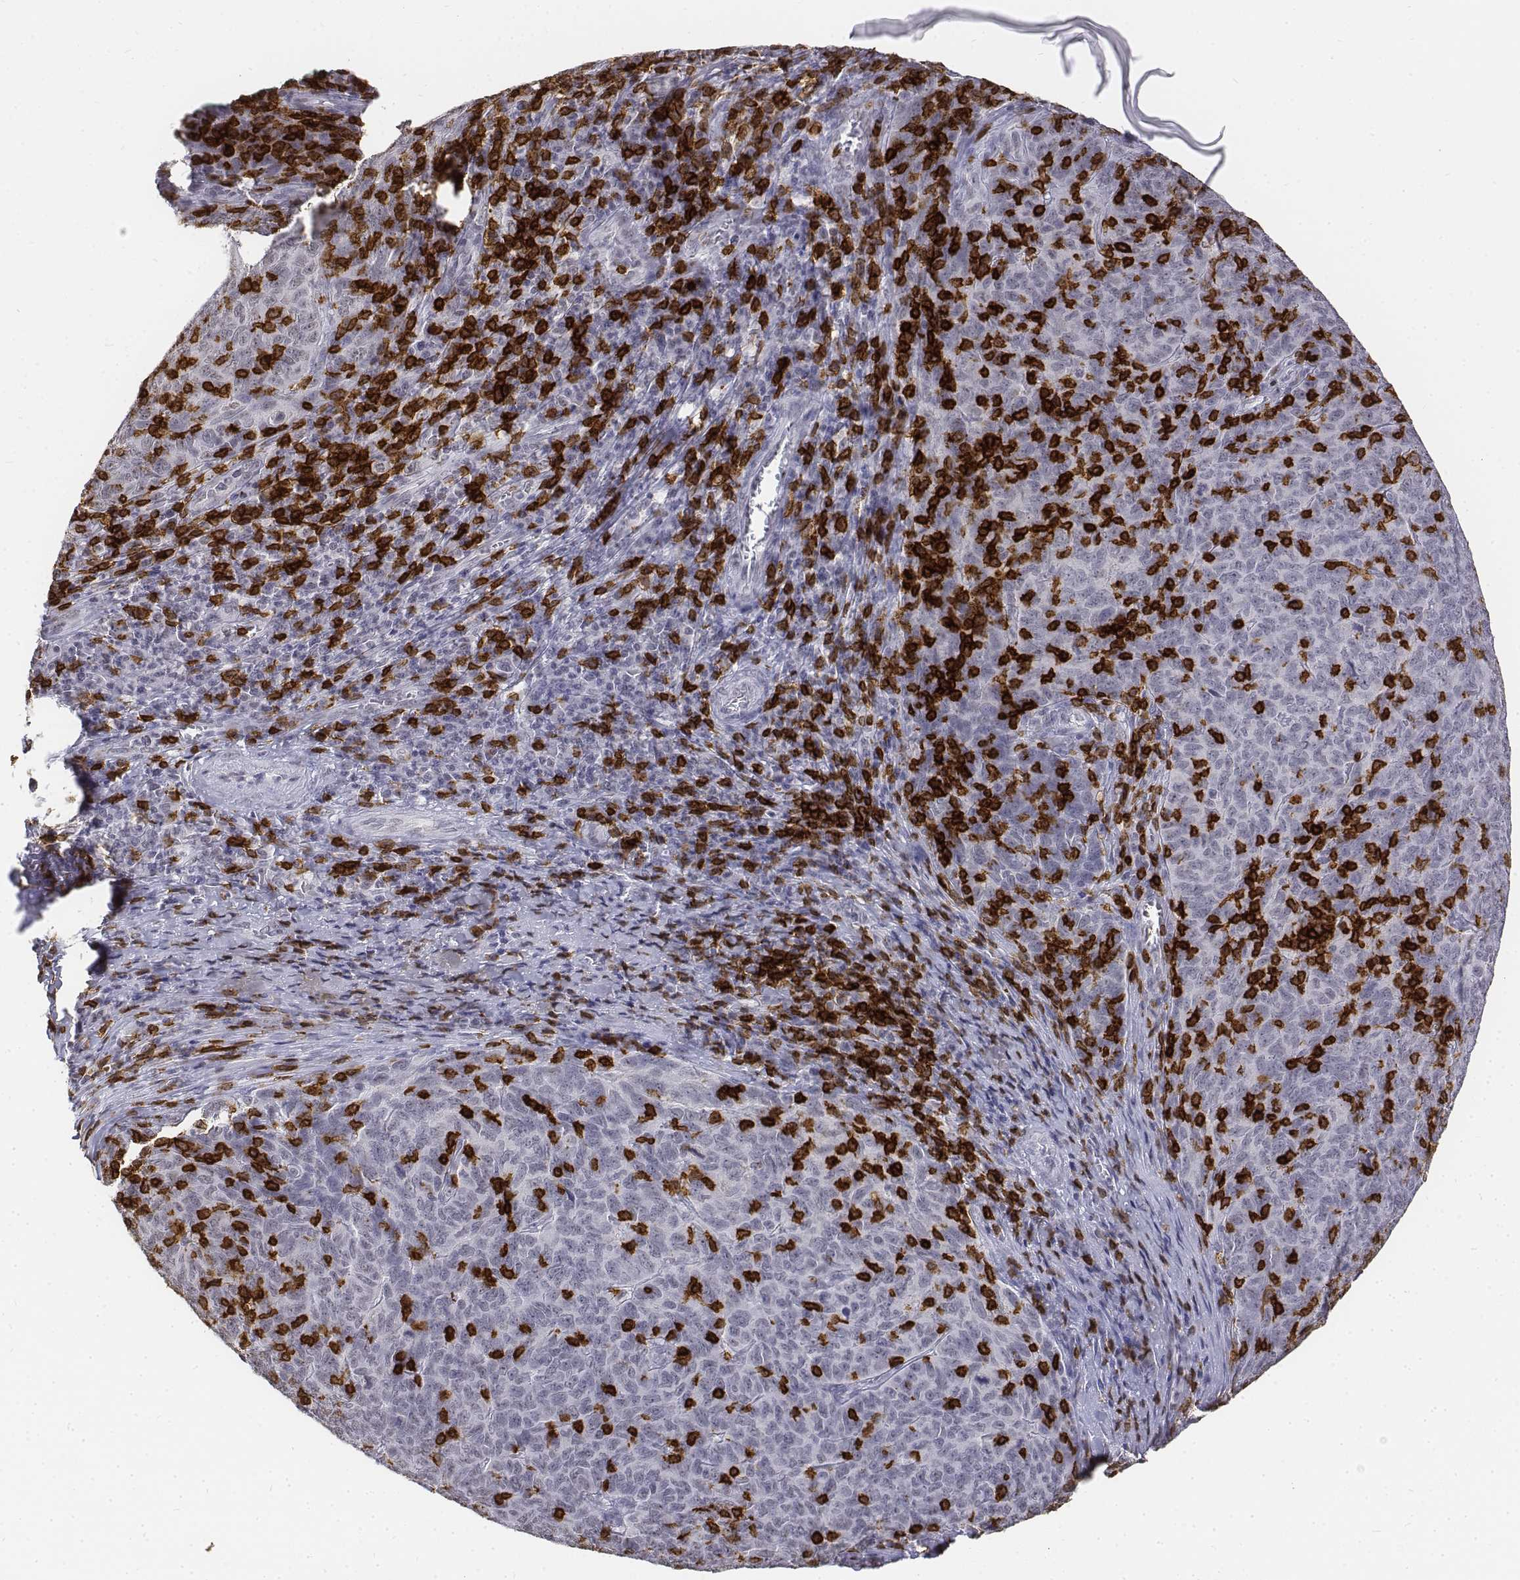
{"staining": {"intensity": "negative", "quantity": "none", "location": "none"}, "tissue": "skin cancer", "cell_type": "Tumor cells", "image_type": "cancer", "snomed": [{"axis": "morphology", "description": "Squamous cell carcinoma, NOS"}, {"axis": "topography", "description": "Skin"}, {"axis": "topography", "description": "Anal"}], "caption": "A photomicrograph of human skin cancer (squamous cell carcinoma) is negative for staining in tumor cells. Brightfield microscopy of IHC stained with DAB (brown) and hematoxylin (blue), captured at high magnification.", "gene": "CD3E", "patient": {"sex": "female", "age": 51}}